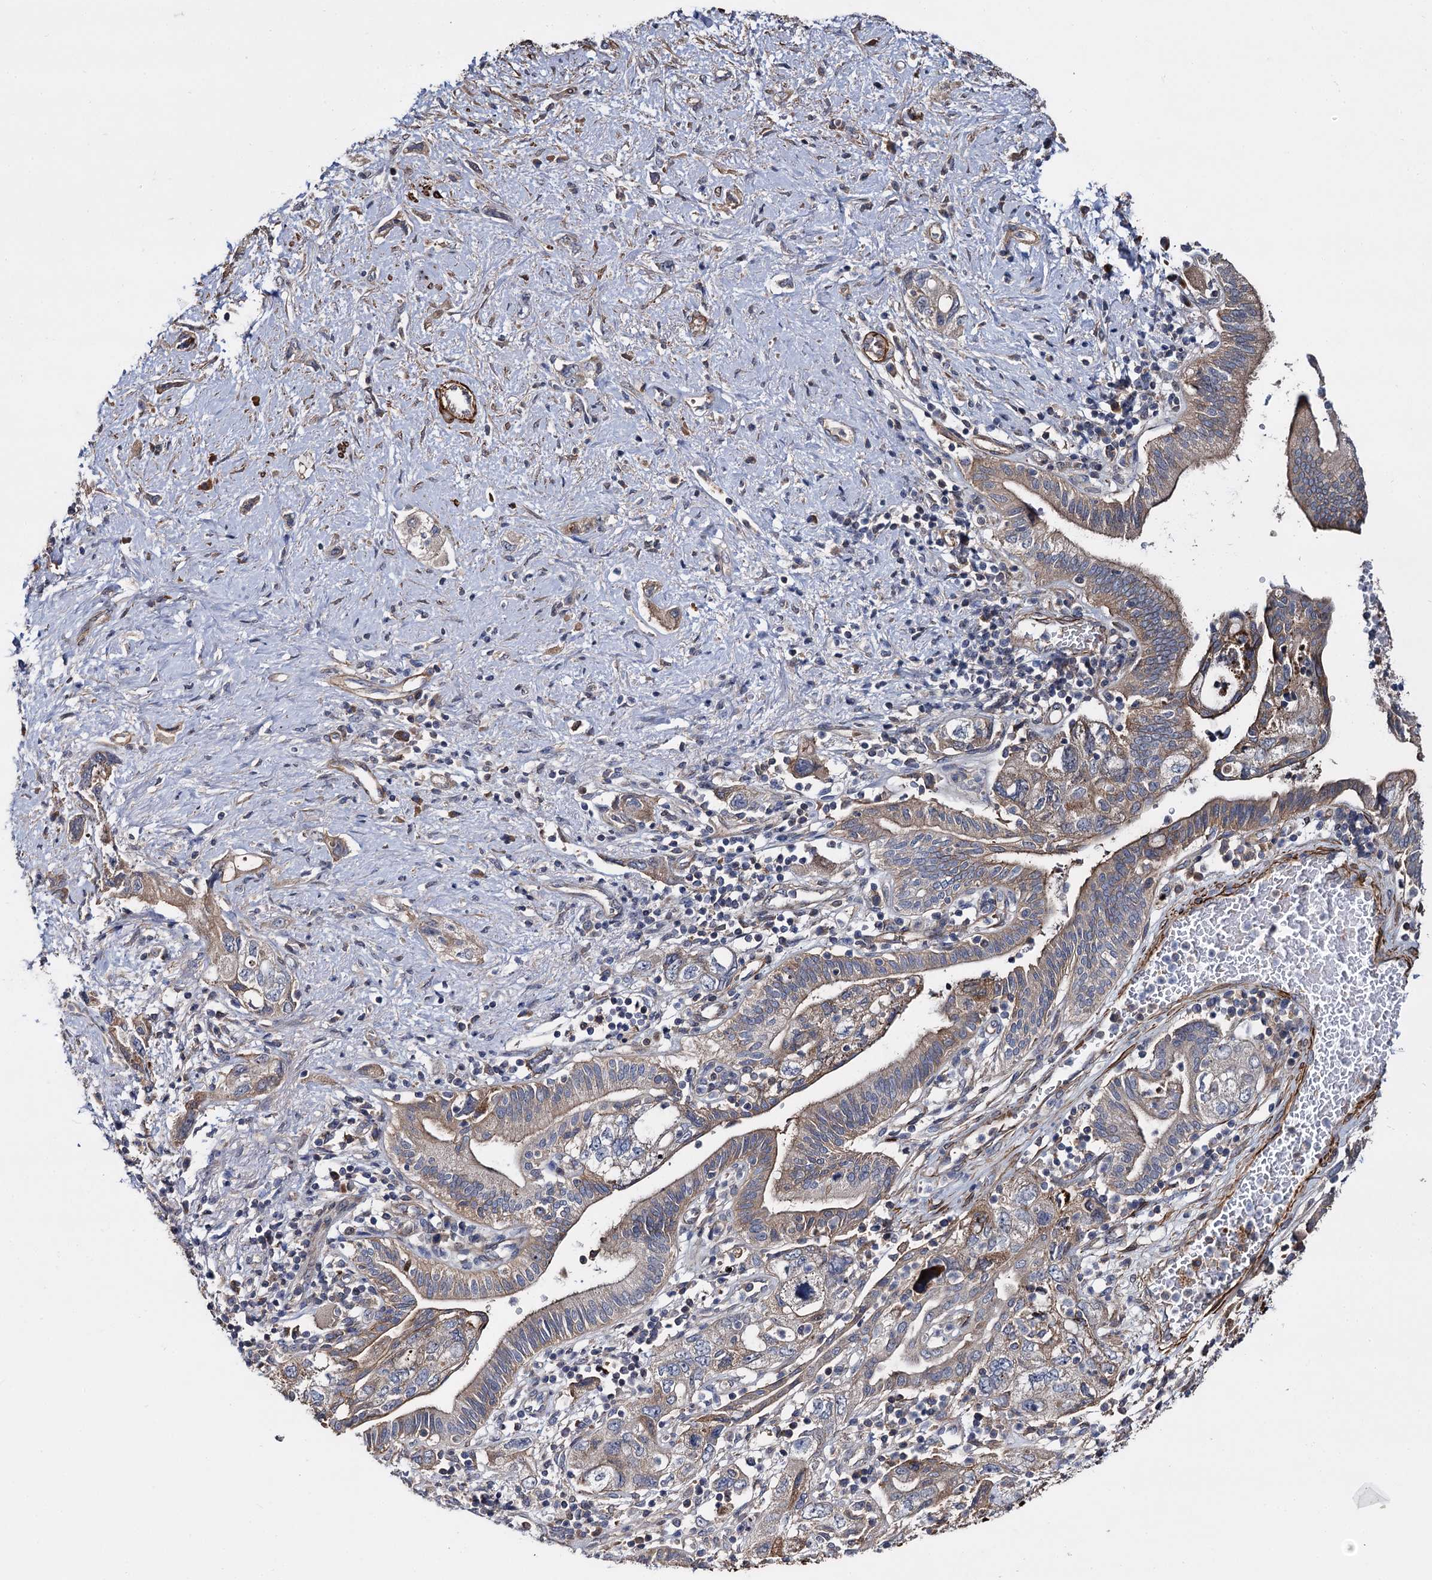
{"staining": {"intensity": "weak", "quantity": "25%-75%", "location": "cytoplasmic/membranous"}, "tissue": "pancreatic cancer", "cell_type": "Tumor cells", "image_type": "cancer", "snomed": [{"axis": "morphology", "description": "Adenocarcinoma, NOS"}, {"axis": "topography", "description": "Pancreas"}], "caption": "Immunohistochemistry (DAB (3,3'-diaminobenzidine)) staining of human pancreatic cancer exhibits weak cytoplasmic/membranous protein expression in about 25%-75% of tumor cells.", "gene": "ISM2", "patient": {"sex": "female", "age": 73}}